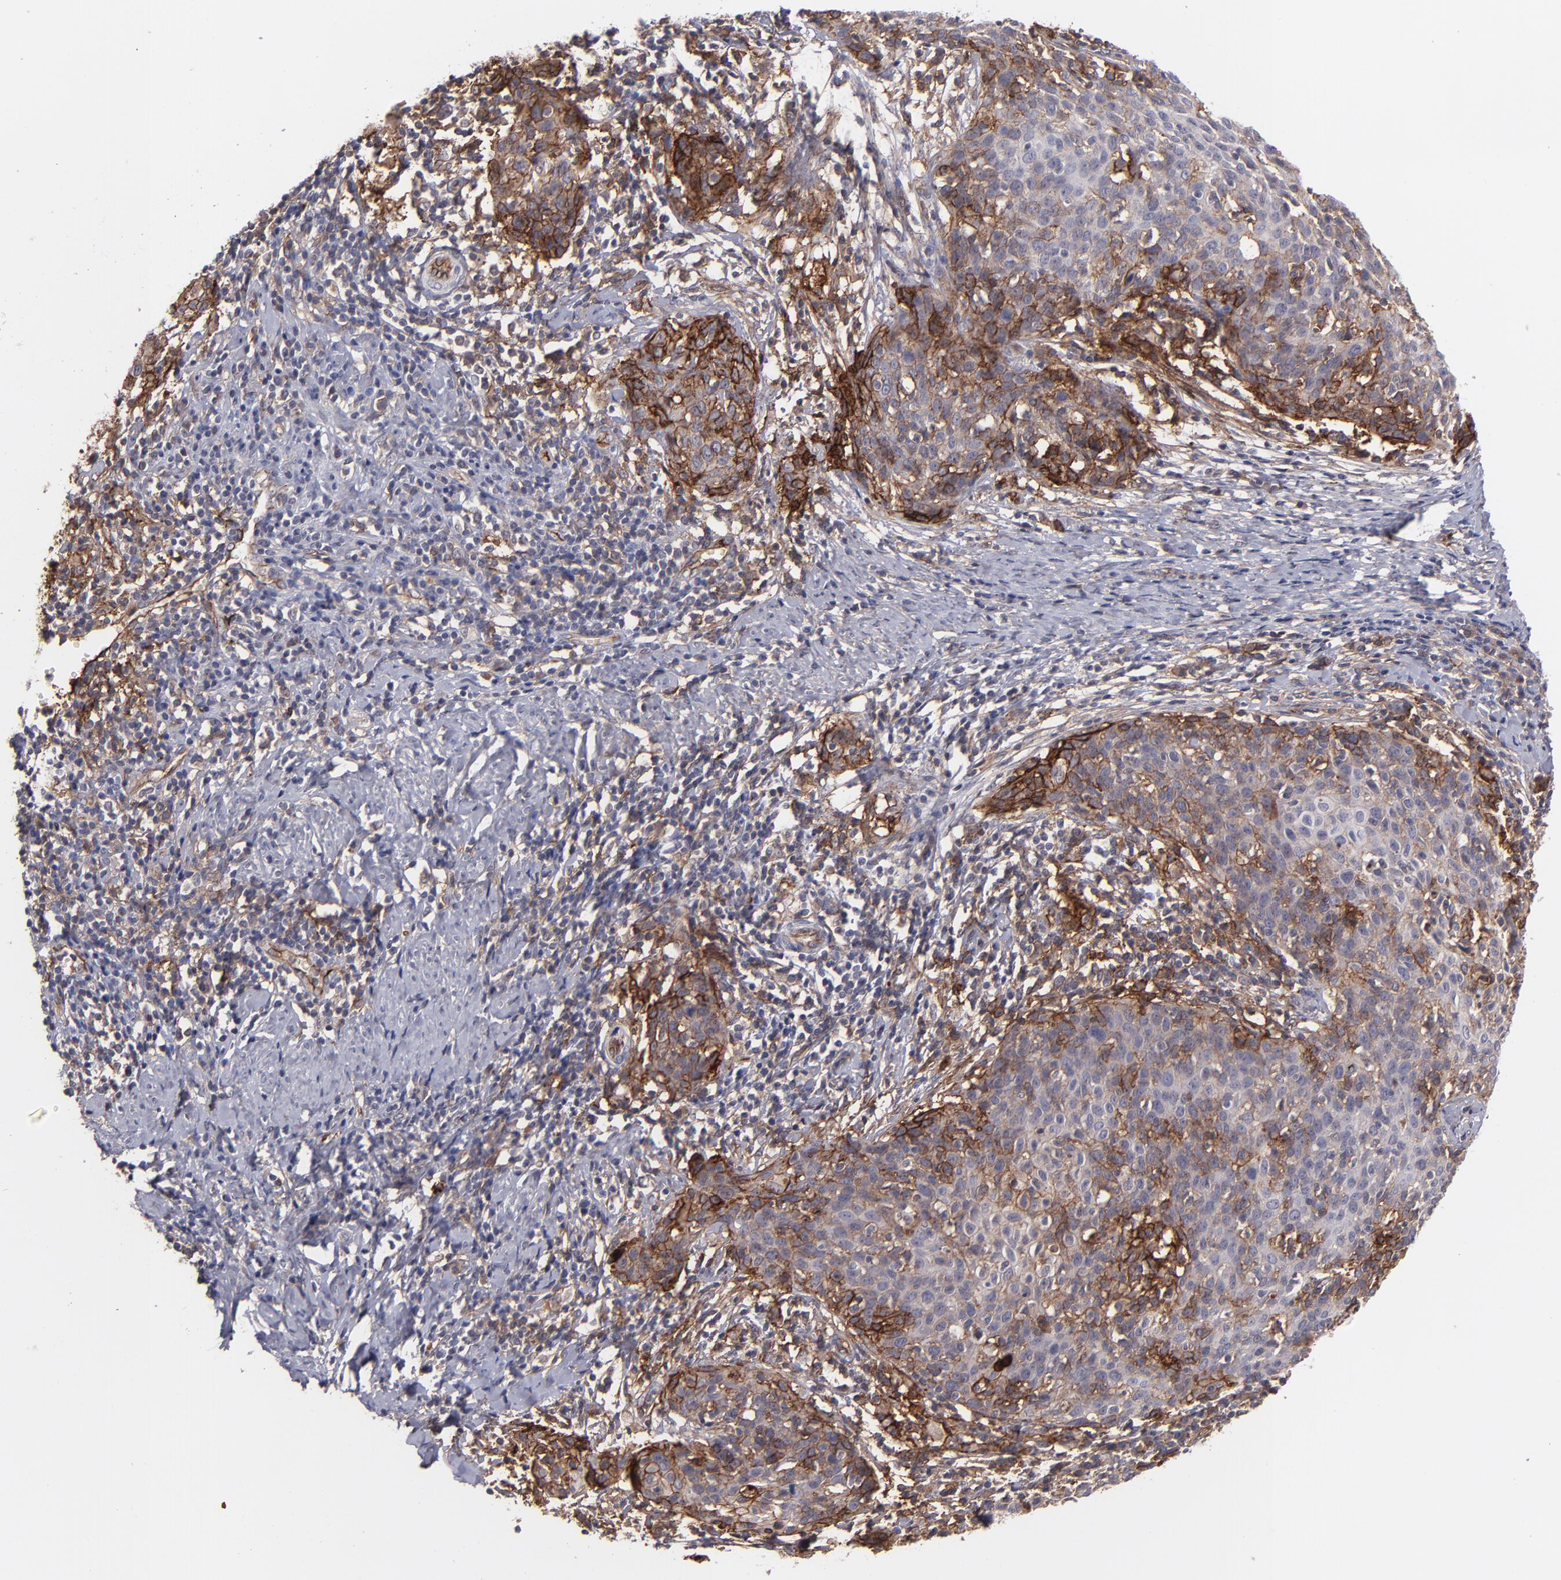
{"staining": {"intensity": "moderate", "quantity": "25%-75%", "location": "cytoplasmic/membranous"}, "tissue": "cervical cancer", "cell_type": "Tumor cells", "image_type": "cancer", "snomed": [{"axis": "morphology", "description": "Squamous cell carcinoma, NOS"}, {"axis": "topography", "description": "Cervix"}], "caption": "Tumor cells demonstrate medium levels of moderate cytoplasmic/membranous expression in approximately 25%-75% of cells in cervical squamous cell carcinoma.", "gene": "ICAM1", "patient": {"sex": "female", "age": 38}}